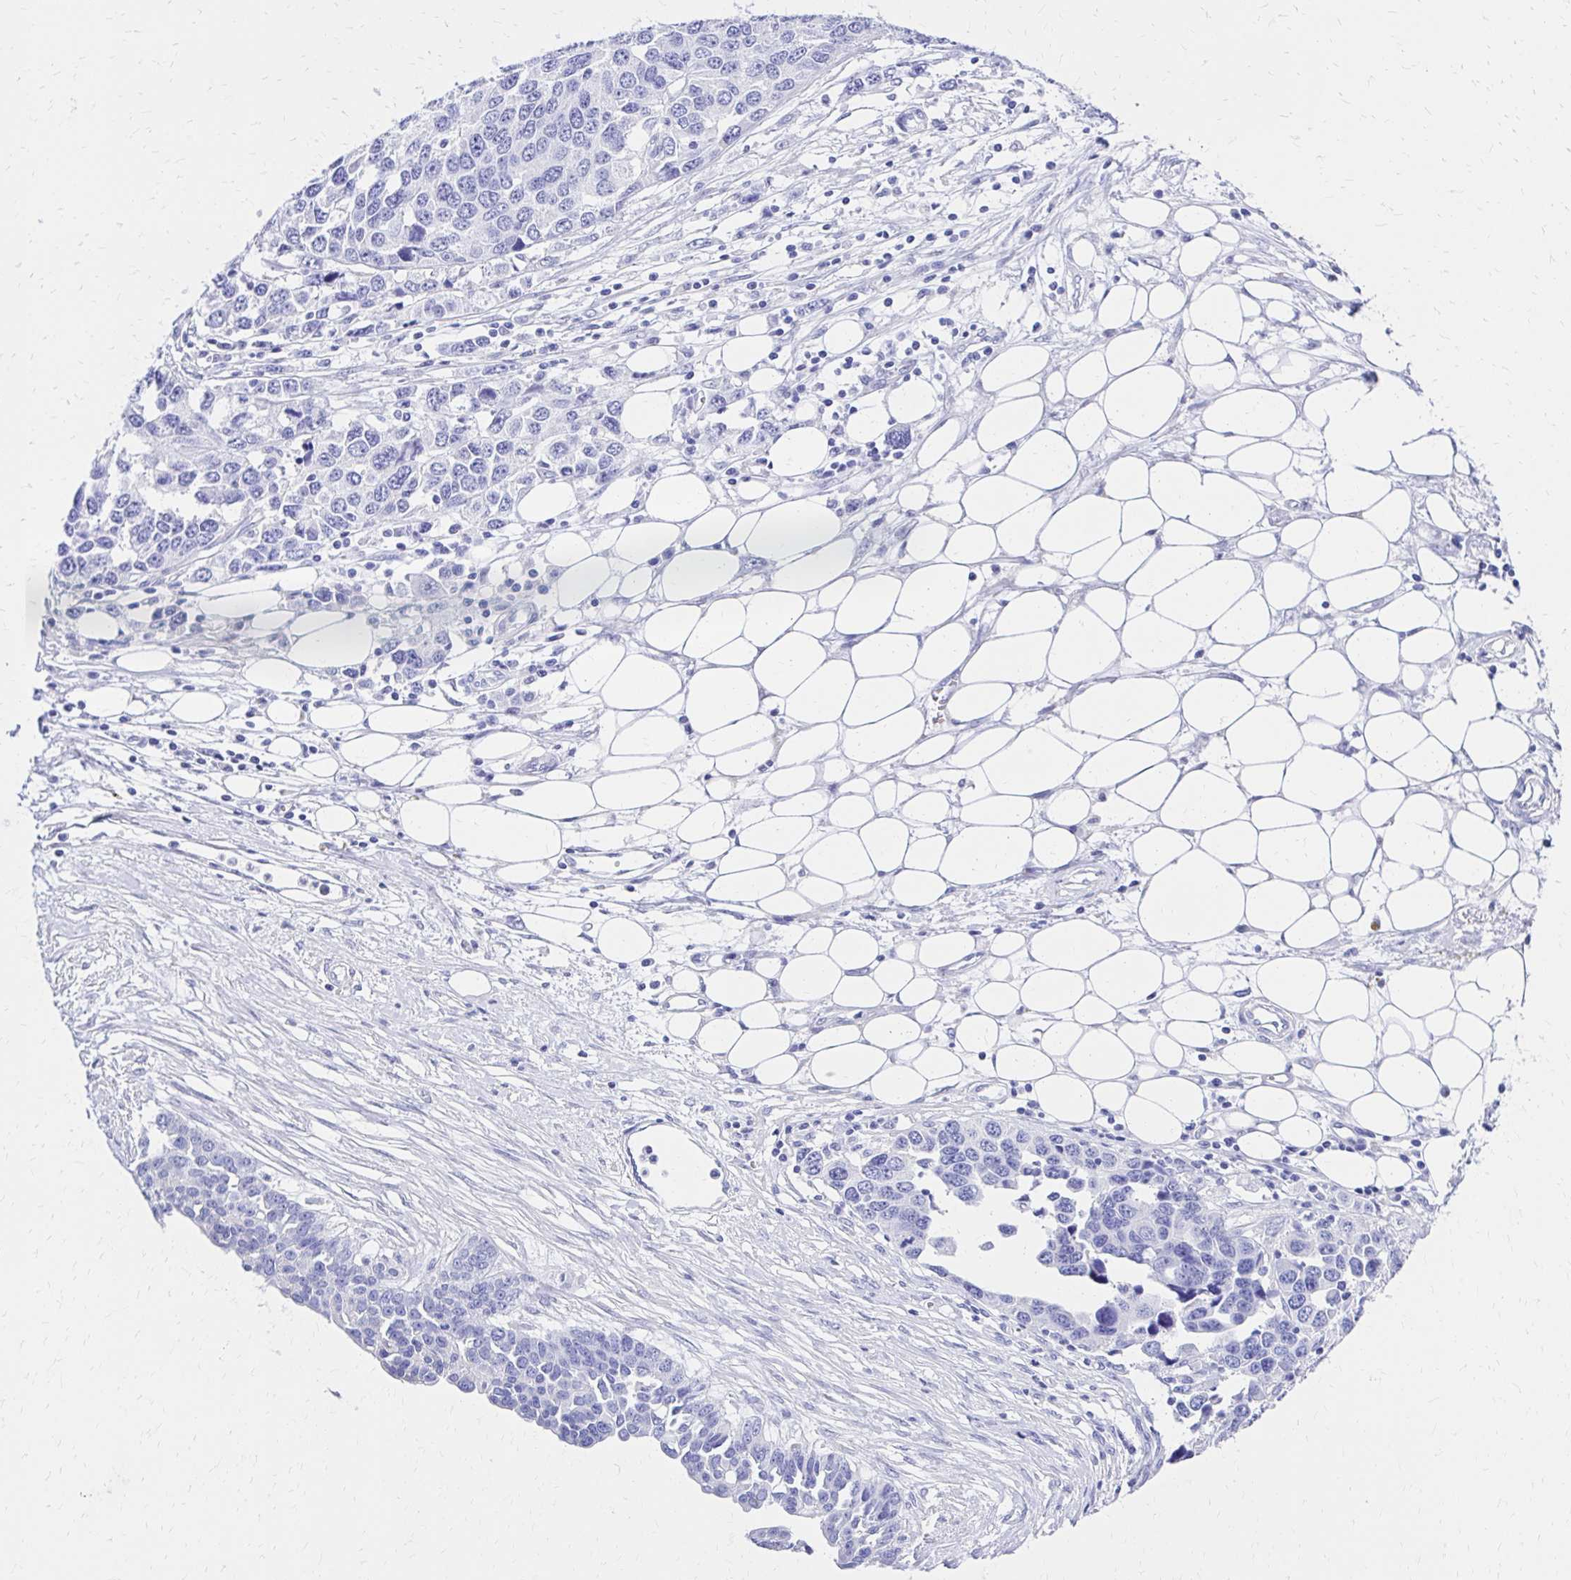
{"staining": {"intensity": "negative", "quantity": "none", "location": "none"}, "tissue": "ovarian cancer", "cell_type": "Tumor cells", "image_type": "cancer", "snomed": [{"axis": "morphology", "description": "Cystadenocarcinoma, serous, NOS"}, {"axis": "topography", "description": "Ovary"}], "caption": "A micrograph of ovarian cancer stained for a protein demonstrates no brown staining in tumor cells.", "gene": "S100G", "patient": {"sex": "female", "age": 76}}